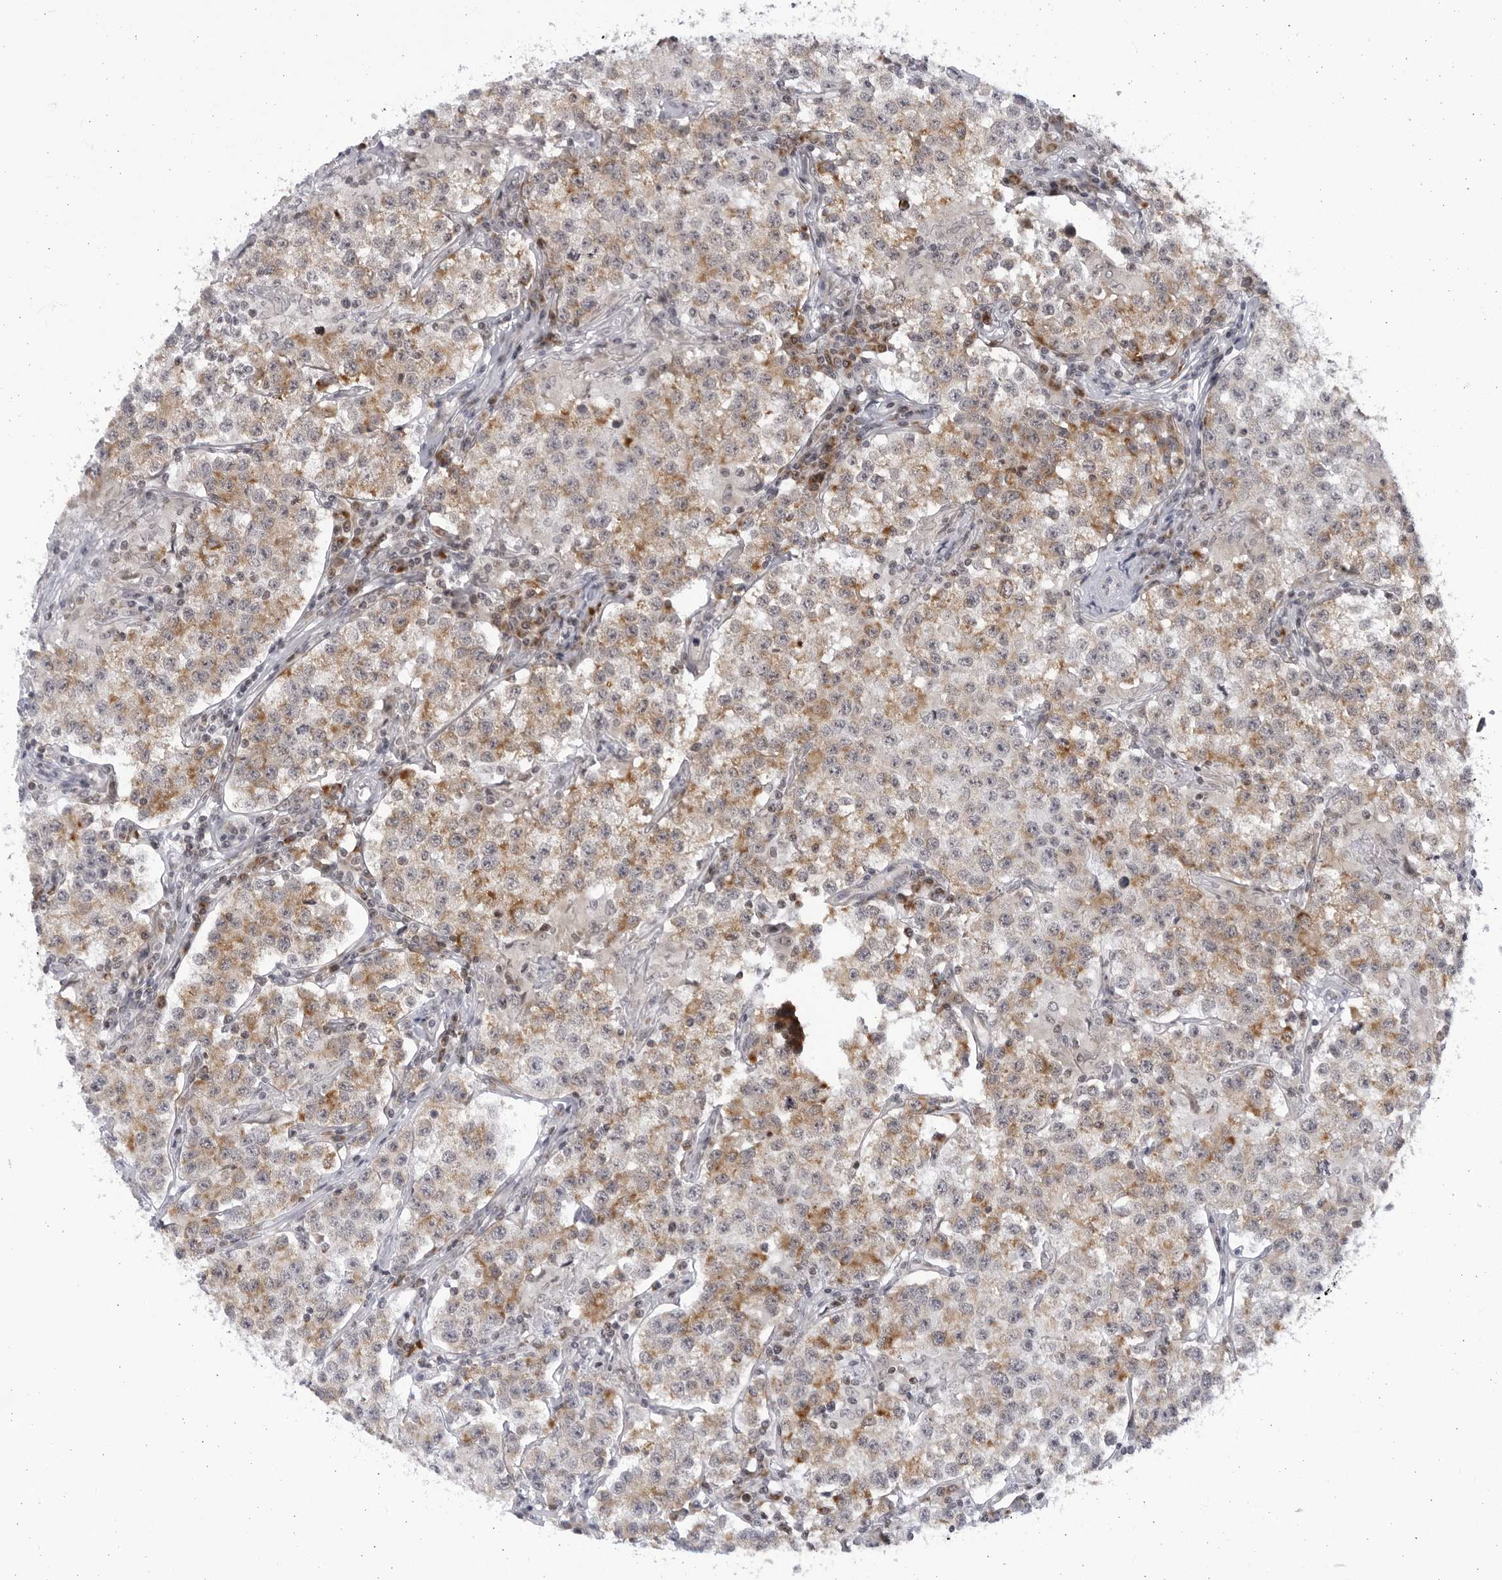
{"staining": {"intensity": "moderate", "quantity": ">75%", "location": "cytoplasmic/membranous"}, "tissue": "testis cancer", "cell_type": "Tumor cells", "image_type": "cancer", "snomed": [{"axis": "morphology", "description": "Seminoma, NOS"}, {"axis": "morphology", "description": "Carcinoma, Embryonal, NOS"}, {"axis": "topography", "description": "Testis"}], "caption": "Immunohistochemistry staining of embryonal carcinoma (testis), which exhibits medium levels of moderate cytoplasmic/membranous staining in about >75% of tumor cells indicating moderate cytoplasmic/membranous protein positivity. The staining was performed using DAB (brown) for protein detection and nuclei were counterstained in hematoxylin (blue).", "gene": "SLC25A22", "patient": {"sex": "male", "age": 43}}